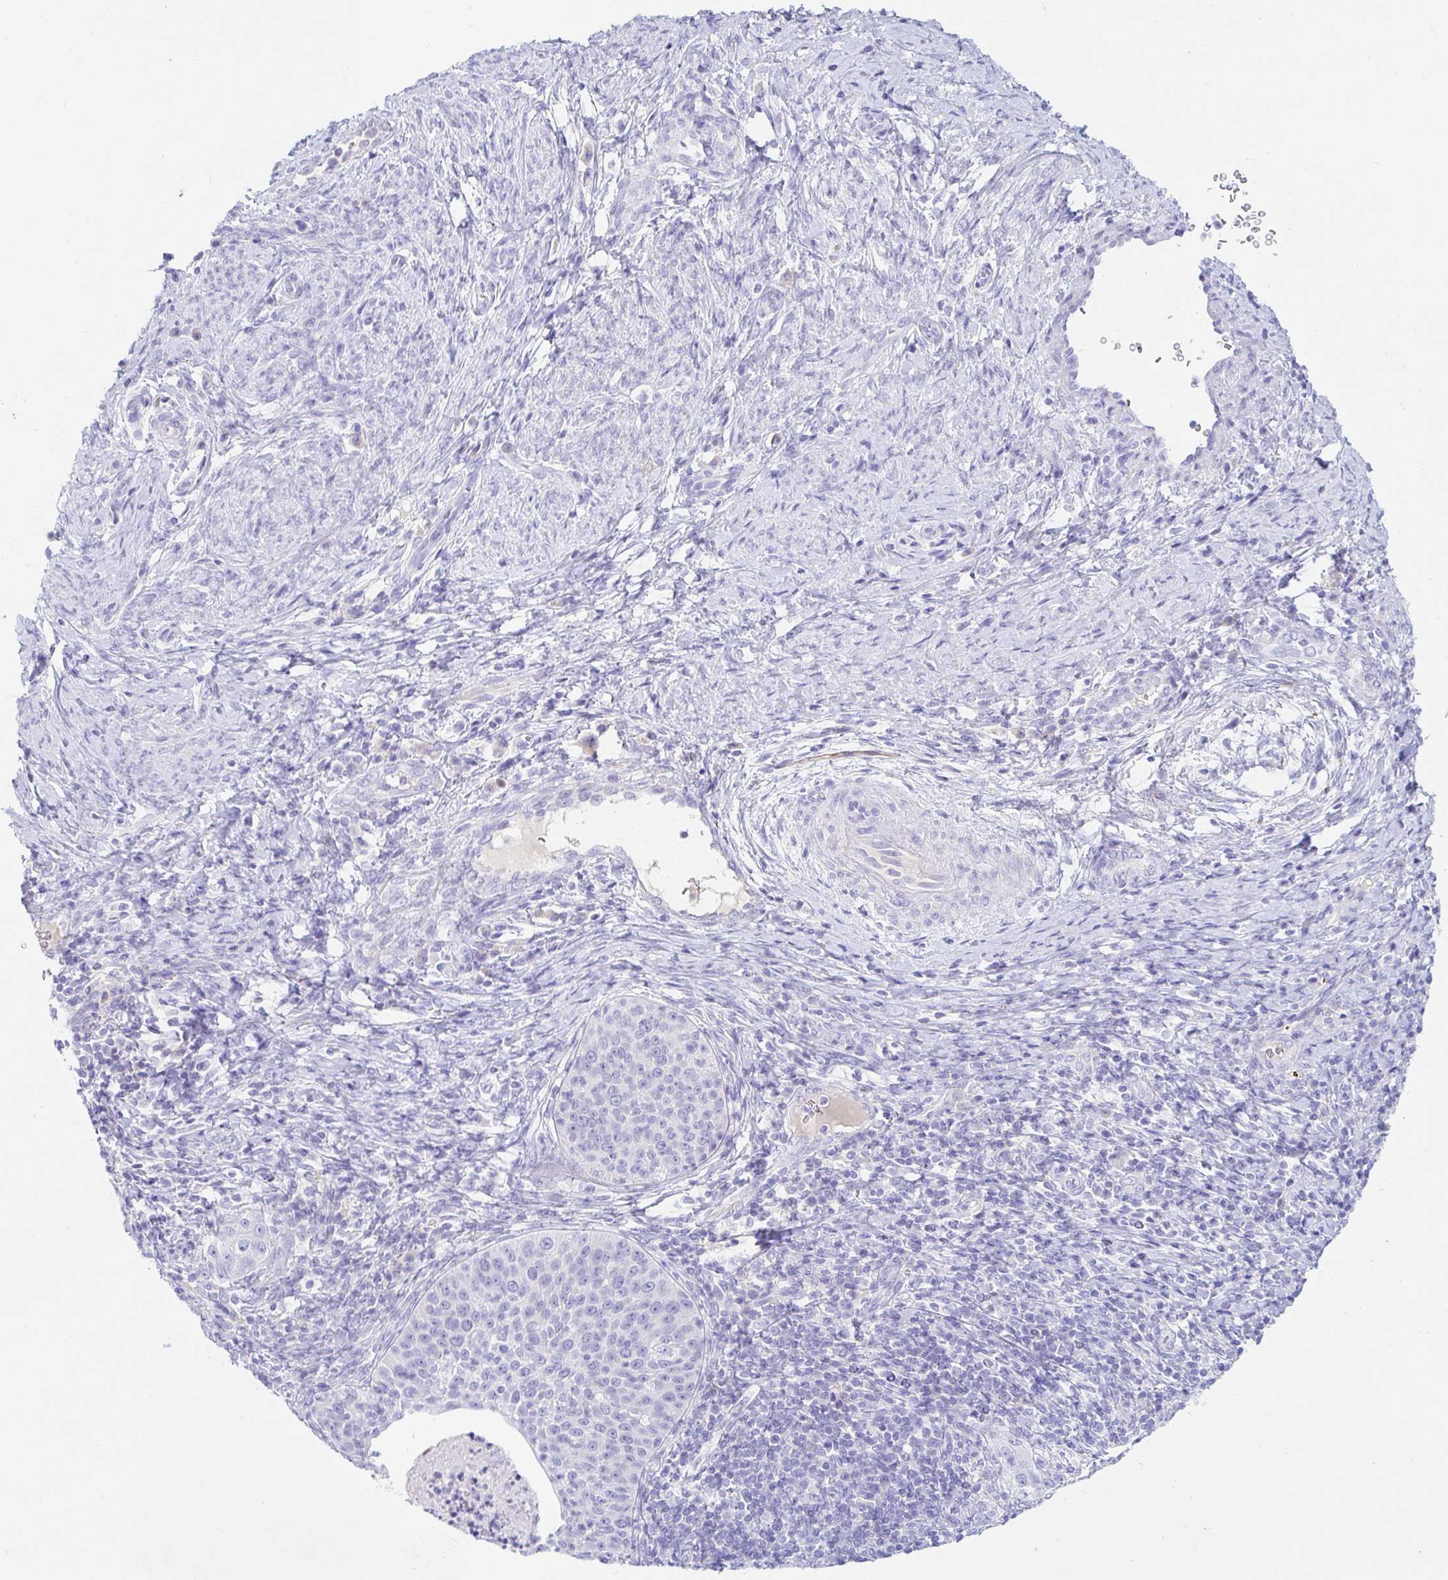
{"staining": {"intensity": "negative", "quantity": "none", "location": "none"}, "tissue": "cervical cancer", "cell_type": "Tumor cells", "image_type": "cancer", "snomed": [{"axis": "morphology", "description": "Squamous cell carcinoma, NOS"}, {"axis": "topography", "description": "Cervix"}], "caption": "This is an immunohistochemistry photomicrograph of cervical cancer (squamous cell carcinoma). There is no positivity in tumor cells.", "gene": "NR2E1", "patient": {"sex": "female", "age": 30}}